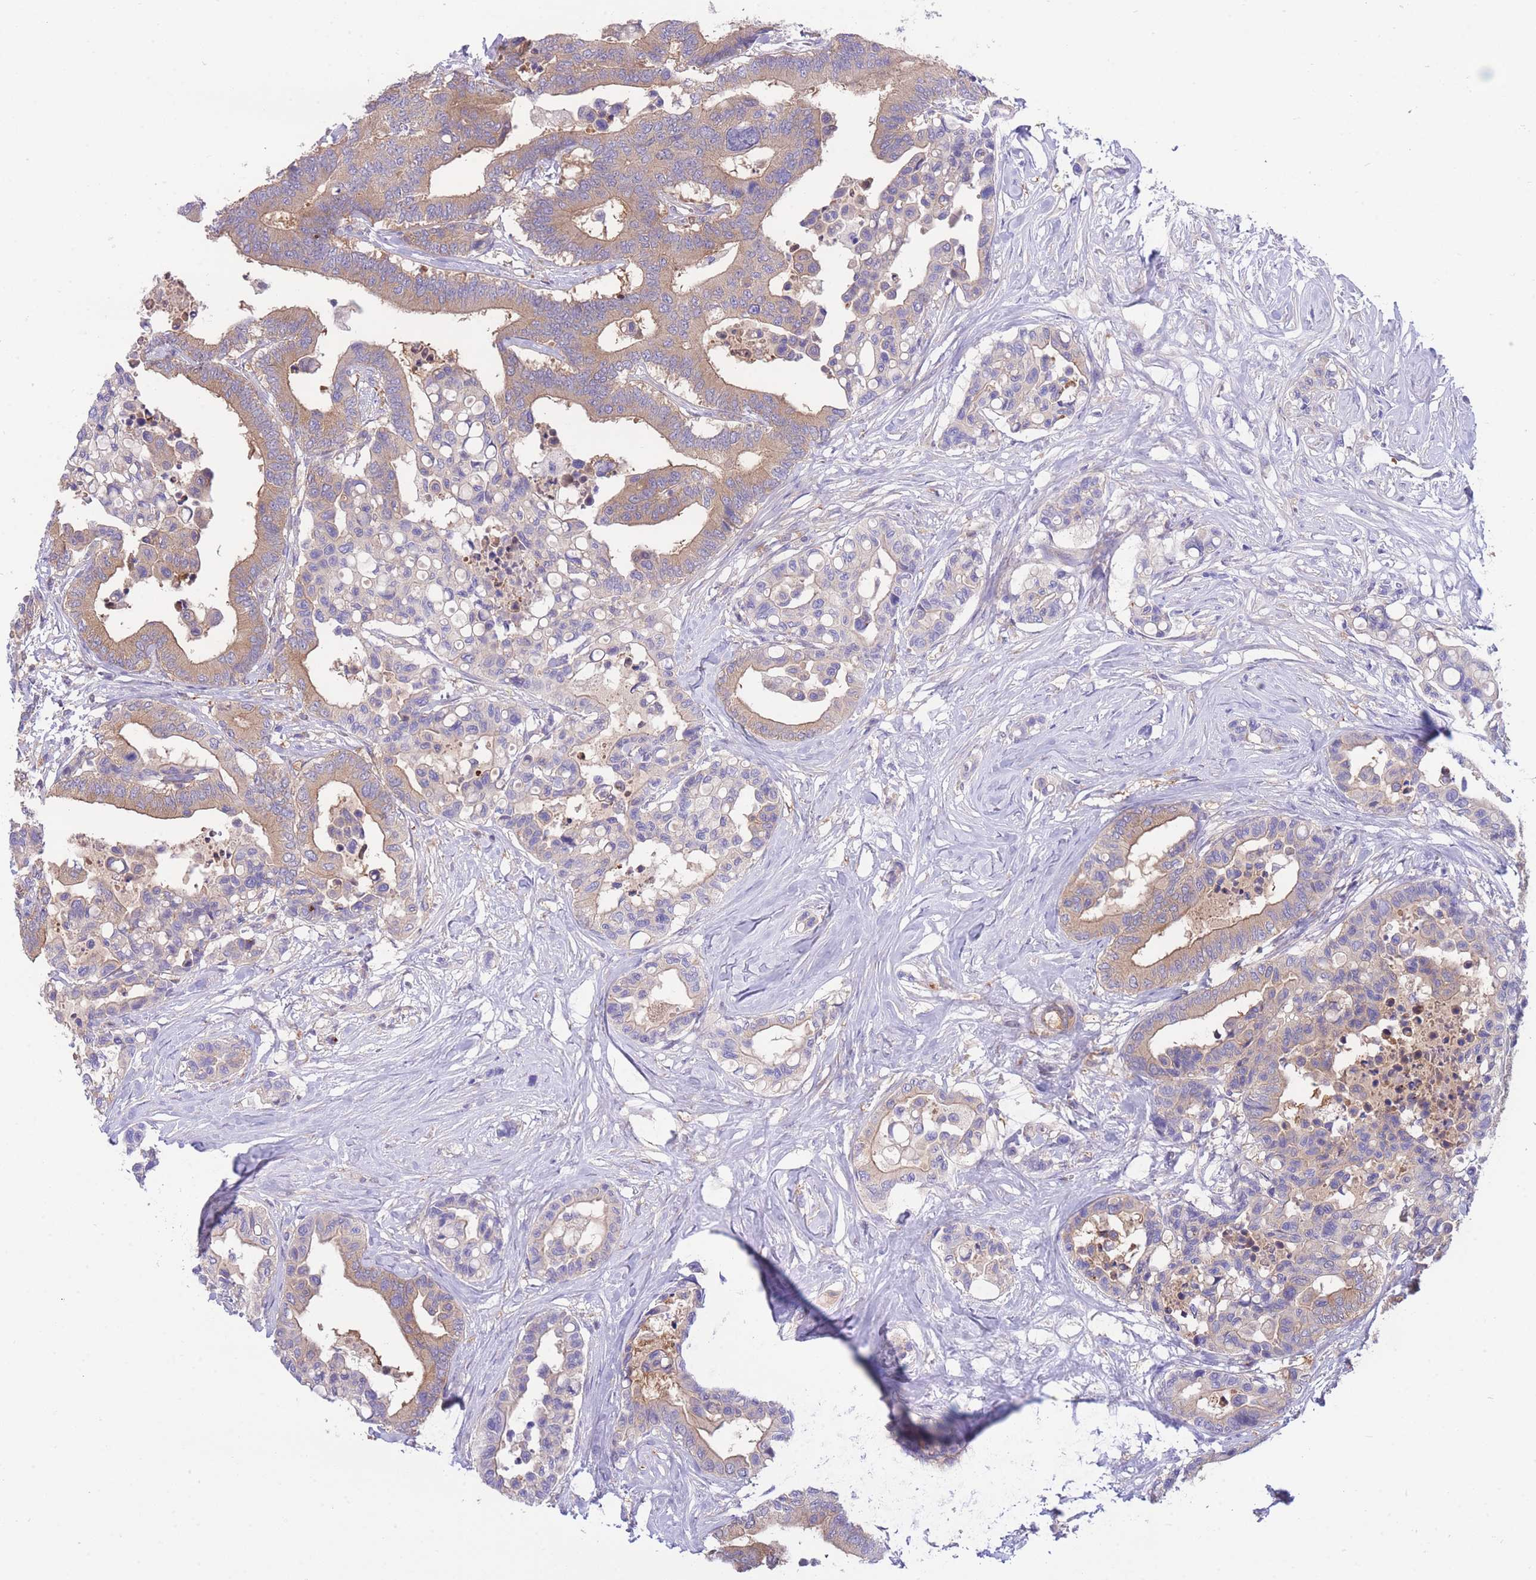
{"staining": {"intensity": "moderate", "quantity": ">75%", "location": "cytoplasmic/membranous"}, "tissue": "colorectal cancer", "cell_type": "Tumor cells", "image_type": "cancer", "snomed": [{"axis": "morphology", "description": "Normal tissue, NOS"}, {"axis": "morphology", "description": "Adenocarcinoma, NOS"}, {"axis": "topography", "description": "Colon"}], "caption": "Protein staining of colorectal cancer (adenocarcinoma) tissue demonstrates moderate cytoplasmic/membranous staining in about >75% of tumor cells.", "gene": "NAMPT", "patient": {"sex": "male", "age": 82}}